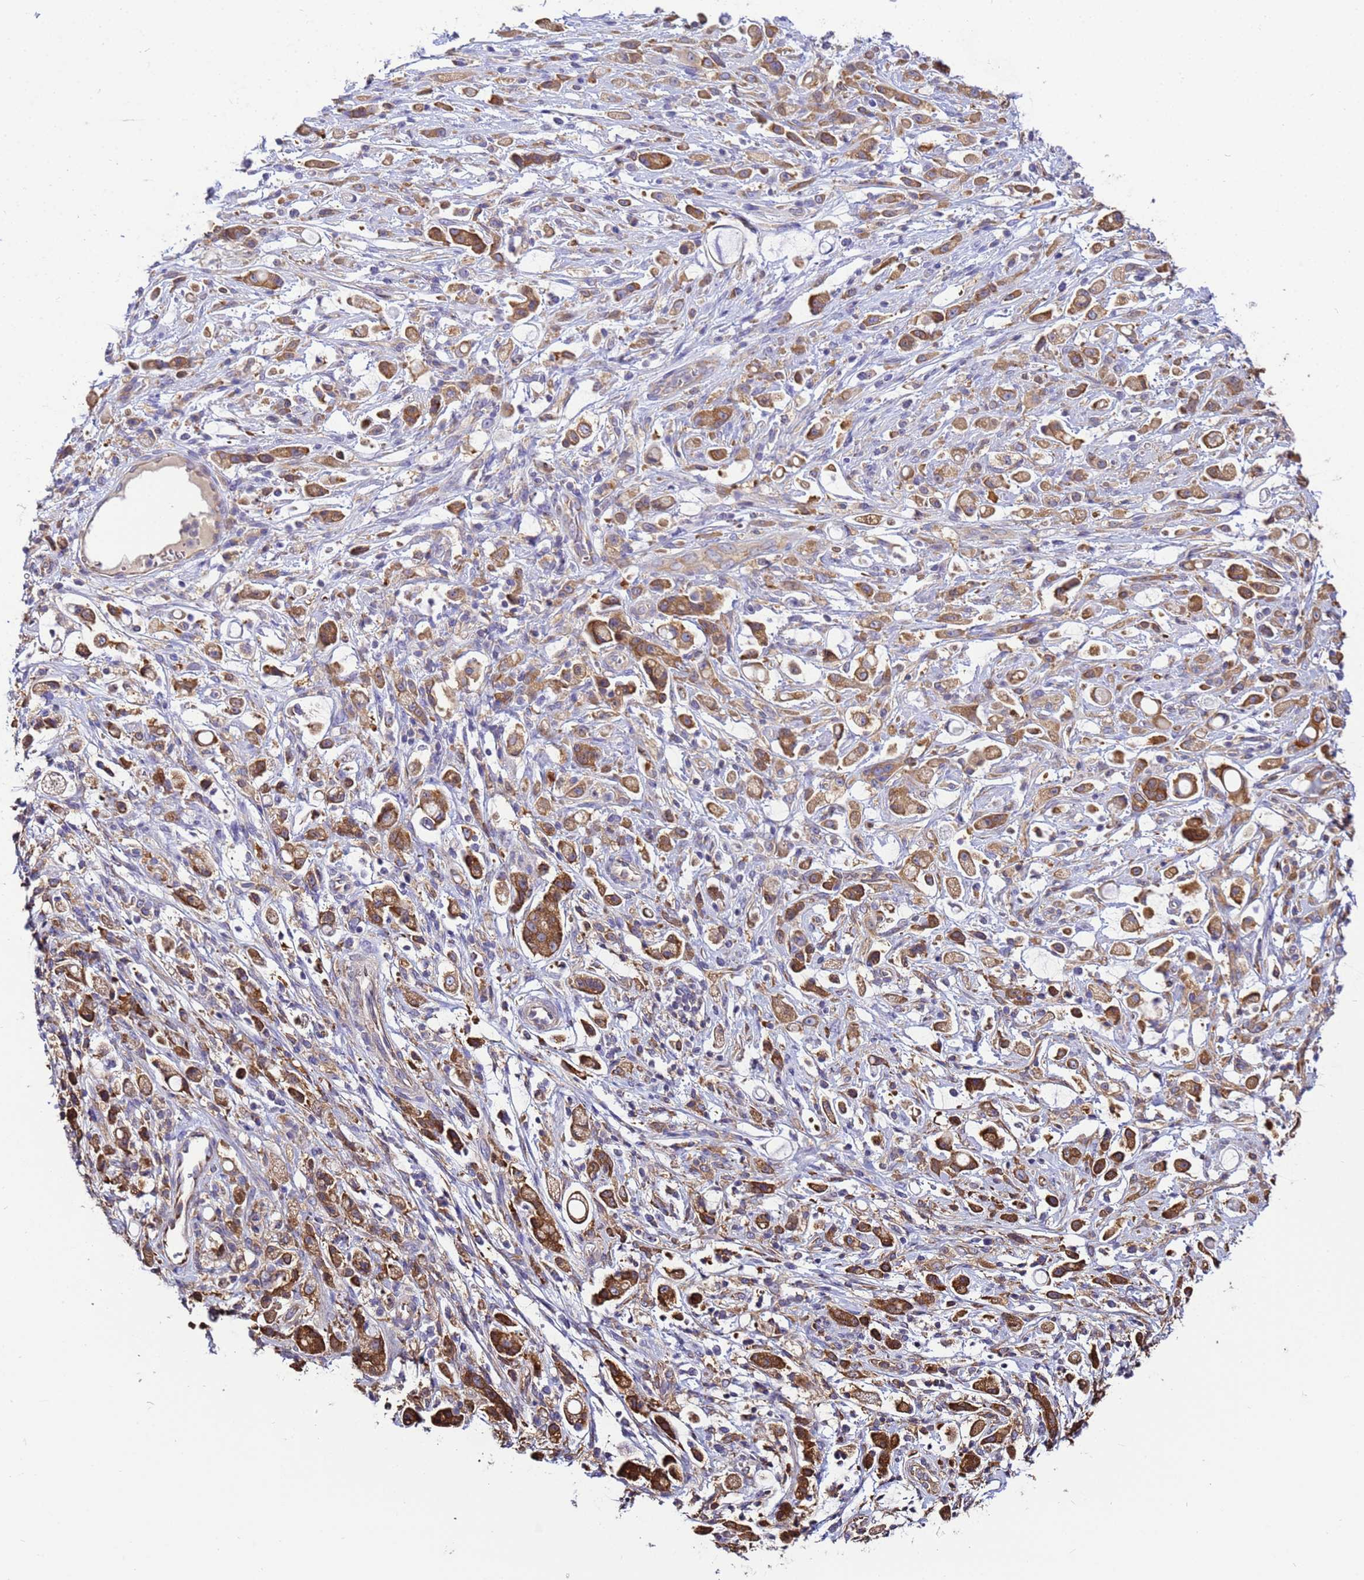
{"staining": {"intensity": "moderate", "quantity": ">75%", "location": "cytoplasmic/membranous"}, "tissue": "stomach cancer", "cell_type": "Tumor cells", "image_type": "cancer", "snomed": [{"axis": "morphology", "description": "Adenocarcinoma, NOS"}, {"axis": "topography", "description": "Stomach"}], "caption": "Immunohistochemistry staining of stomach adenocarcinoma, which reveals medium levels of moderate cytoplasmic/membranous staining in approximately >75% of tumor cells indicating moderate cytoplasmic/membranous protein positivity. The staining was performed using DAB (3,3'-diaminobenzidine) (brown) for protein detection and nuclei were counterstained in hematoxylin (blue).", "gene": "NARS1", "patient": {"sex": "female", "age": 60}}